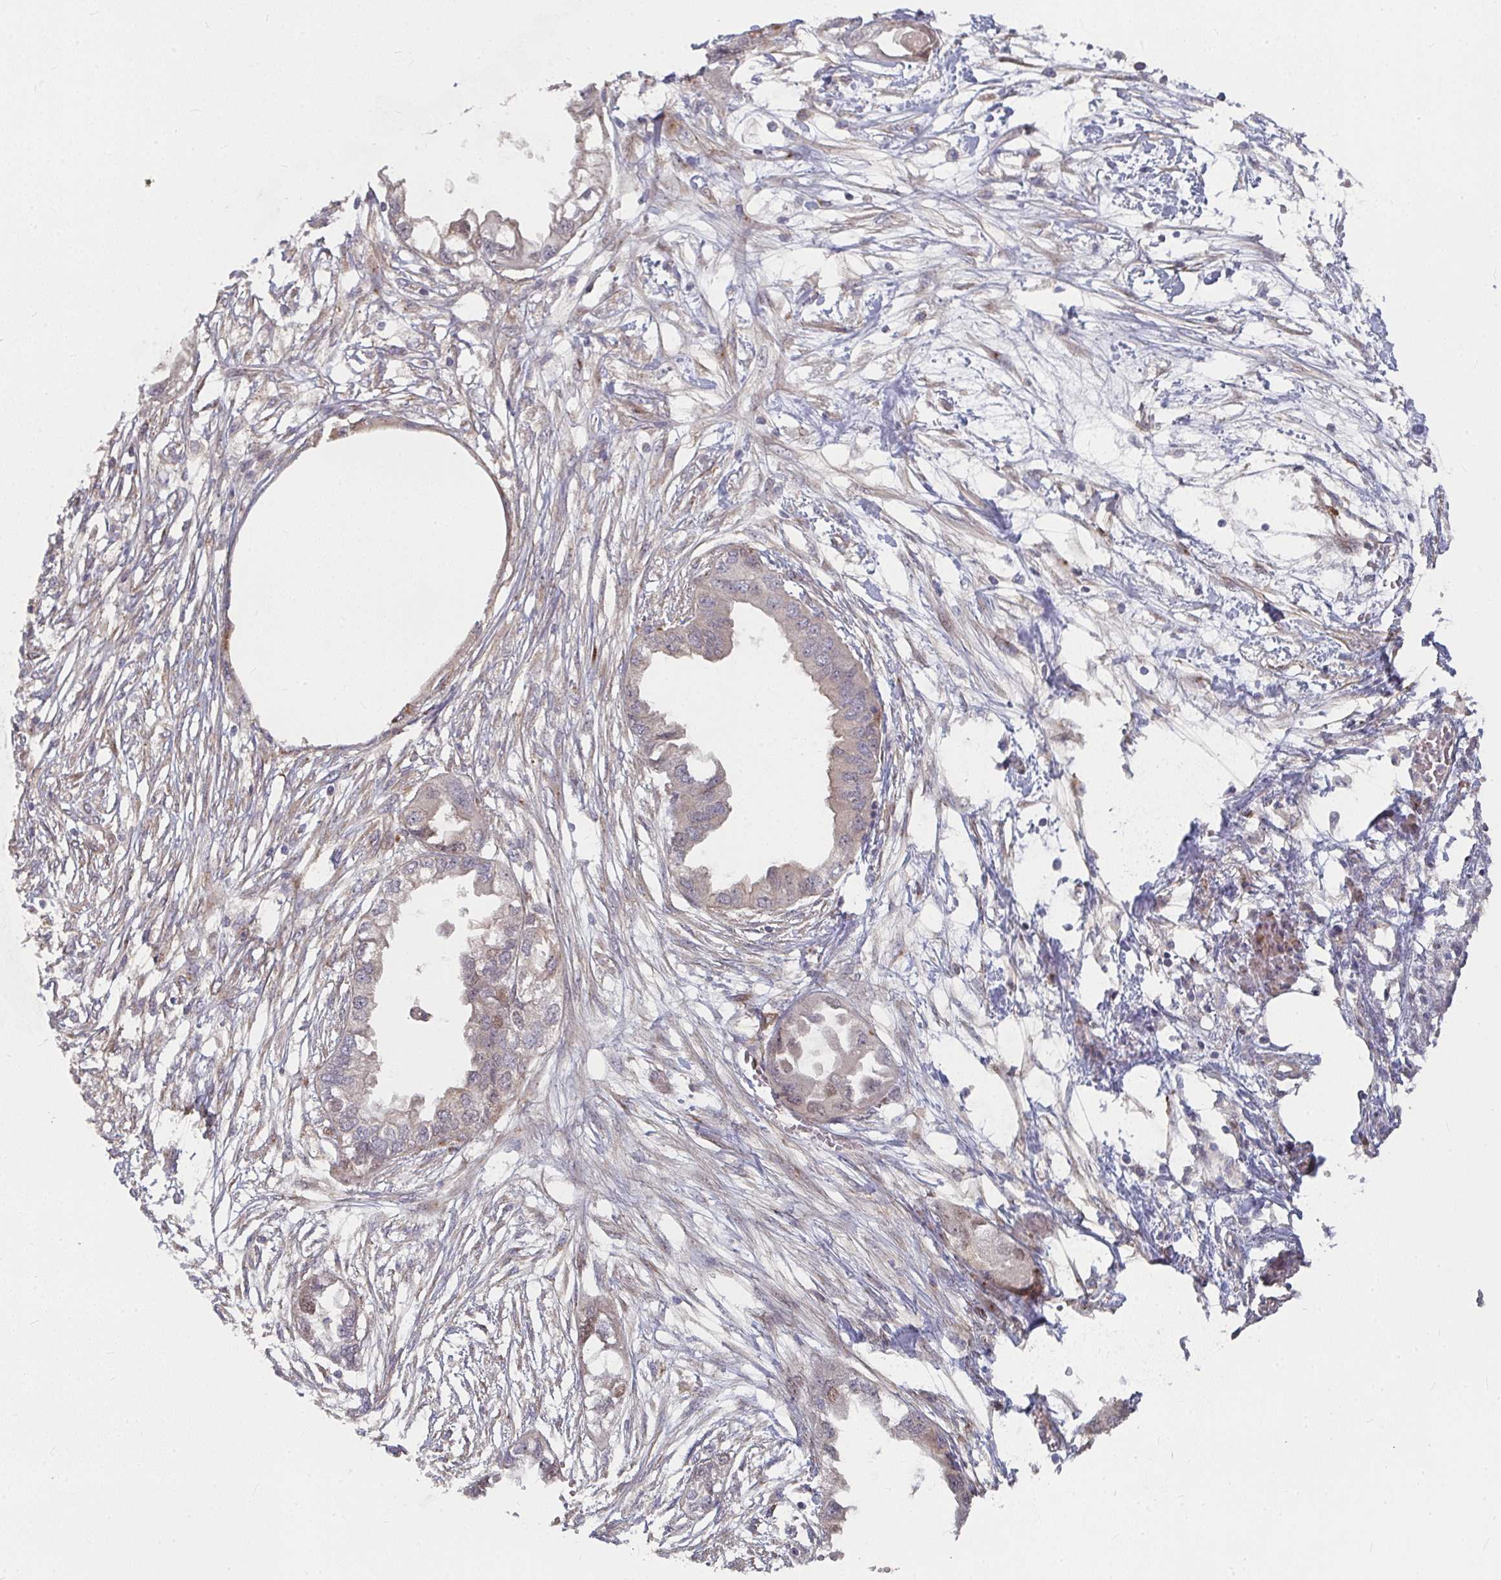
{"staining": {"intensity": "moderate", "quantity": "<25%", "location": "cytoplasmic/membranous,nuclear"}, "tissue": "endometrial cancer", "cell_type": "Tumor cells", "image_type": "cancer", "snomed": [{"axis": "morphology", "description": "Adenocarcinoma, NOS"}, {"axis": "morphology", "description": "Adenocarcinoma, metastatic, NOS"}, {"axis": "topography", "description": "Adipose tissue"}, {"axis": "topography", "description": "Endometrium"}], "caption": "Human endometrial cancer stained for a protein (brown) demonstrates moderate cytoplasmic/membranous and nuclear positive expression in approximately <25% of tumor cells.", "gene": "RHEBL1", "patient": {"sex": "female", "age": 67}}